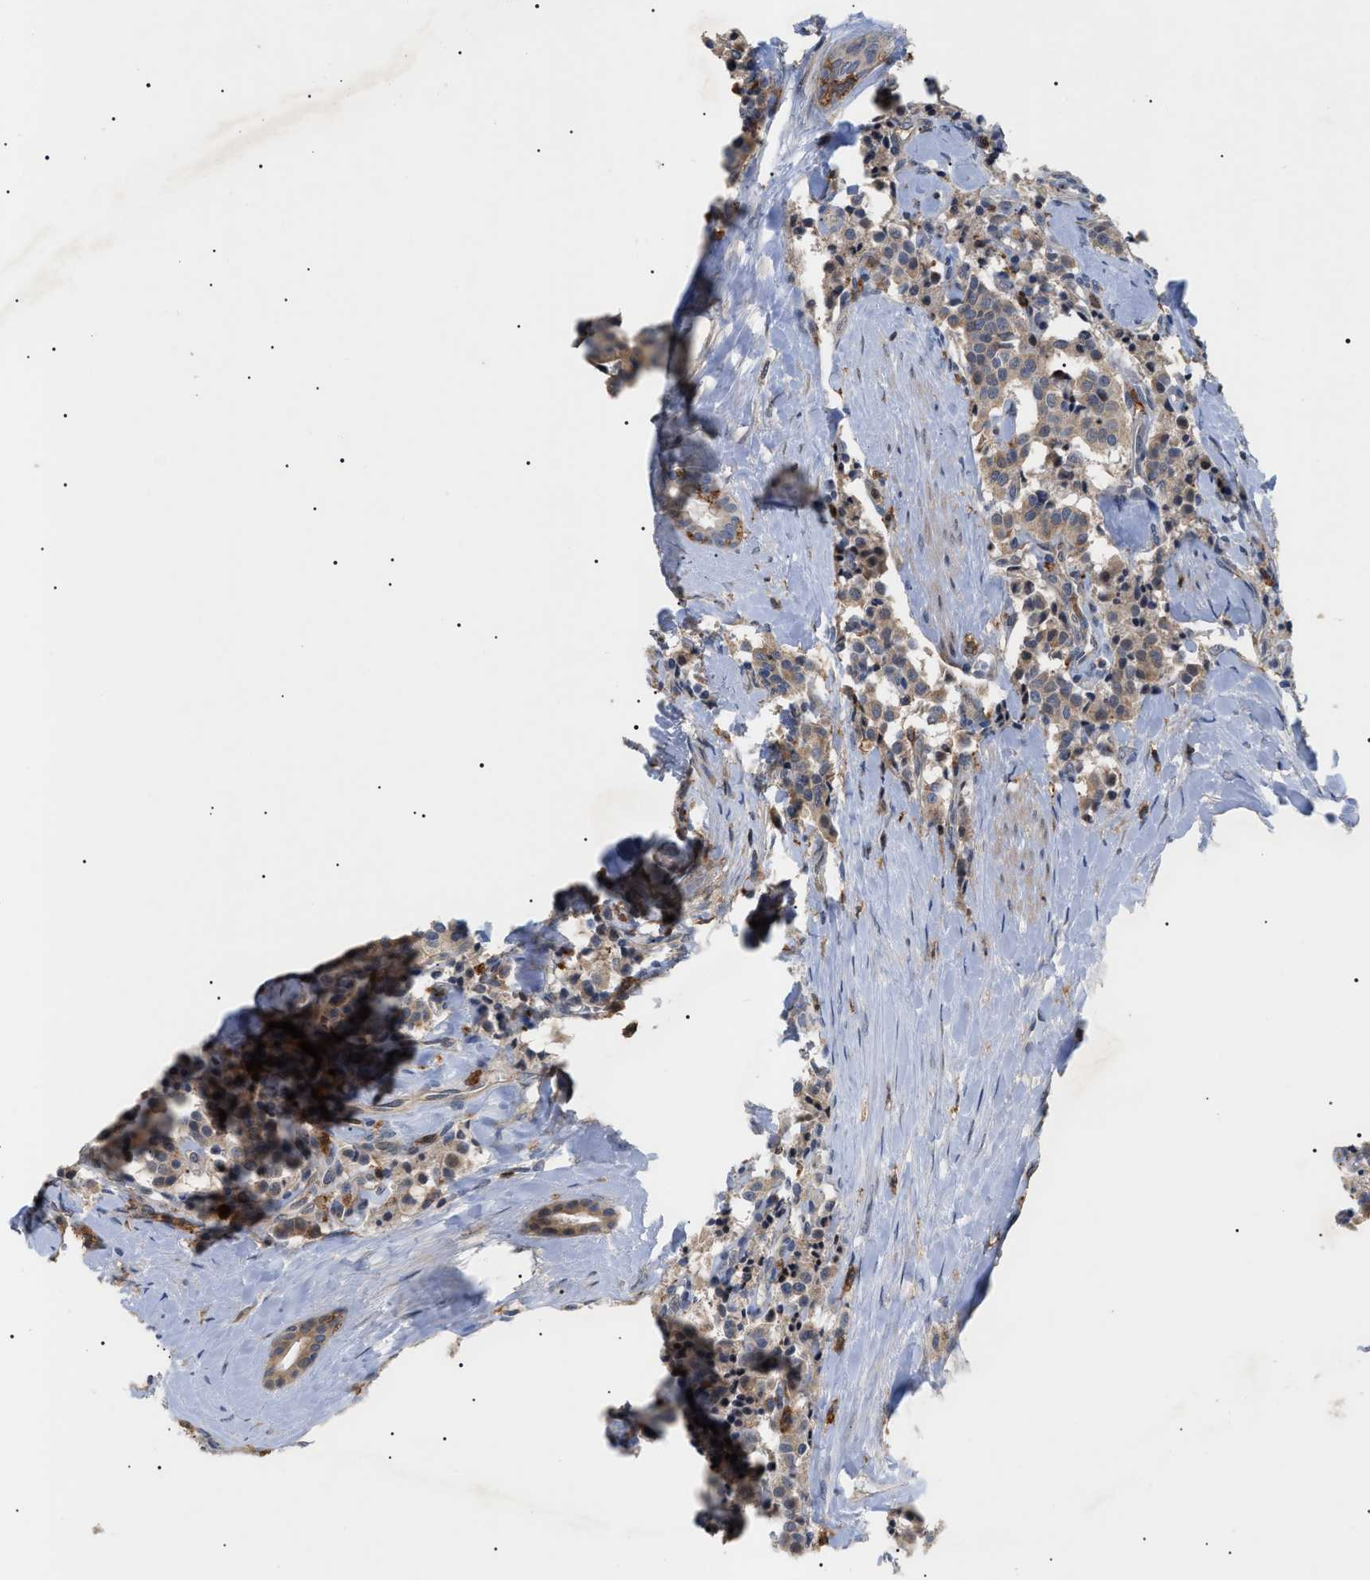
{"staining": {"intensity": "weak", "quantity": "25%-75%", "location": "cytoplasmic/membranous"}, "tissue": "carcinoid", "cell_type": "Tumor cells", "image_type": "cancer", "snomed": [{"axis": "morphology", "description": "Carcinoid, malignant, NOS"}, {"axis": "topography", "description": "Lung"}], "caption": "A brown stain labels weak cytoplasmic/membranous expression of a protein in malignant carcinoid tumor cells.", "gene": "CD300A", "patient": {"sex": "male", "age": 30}}